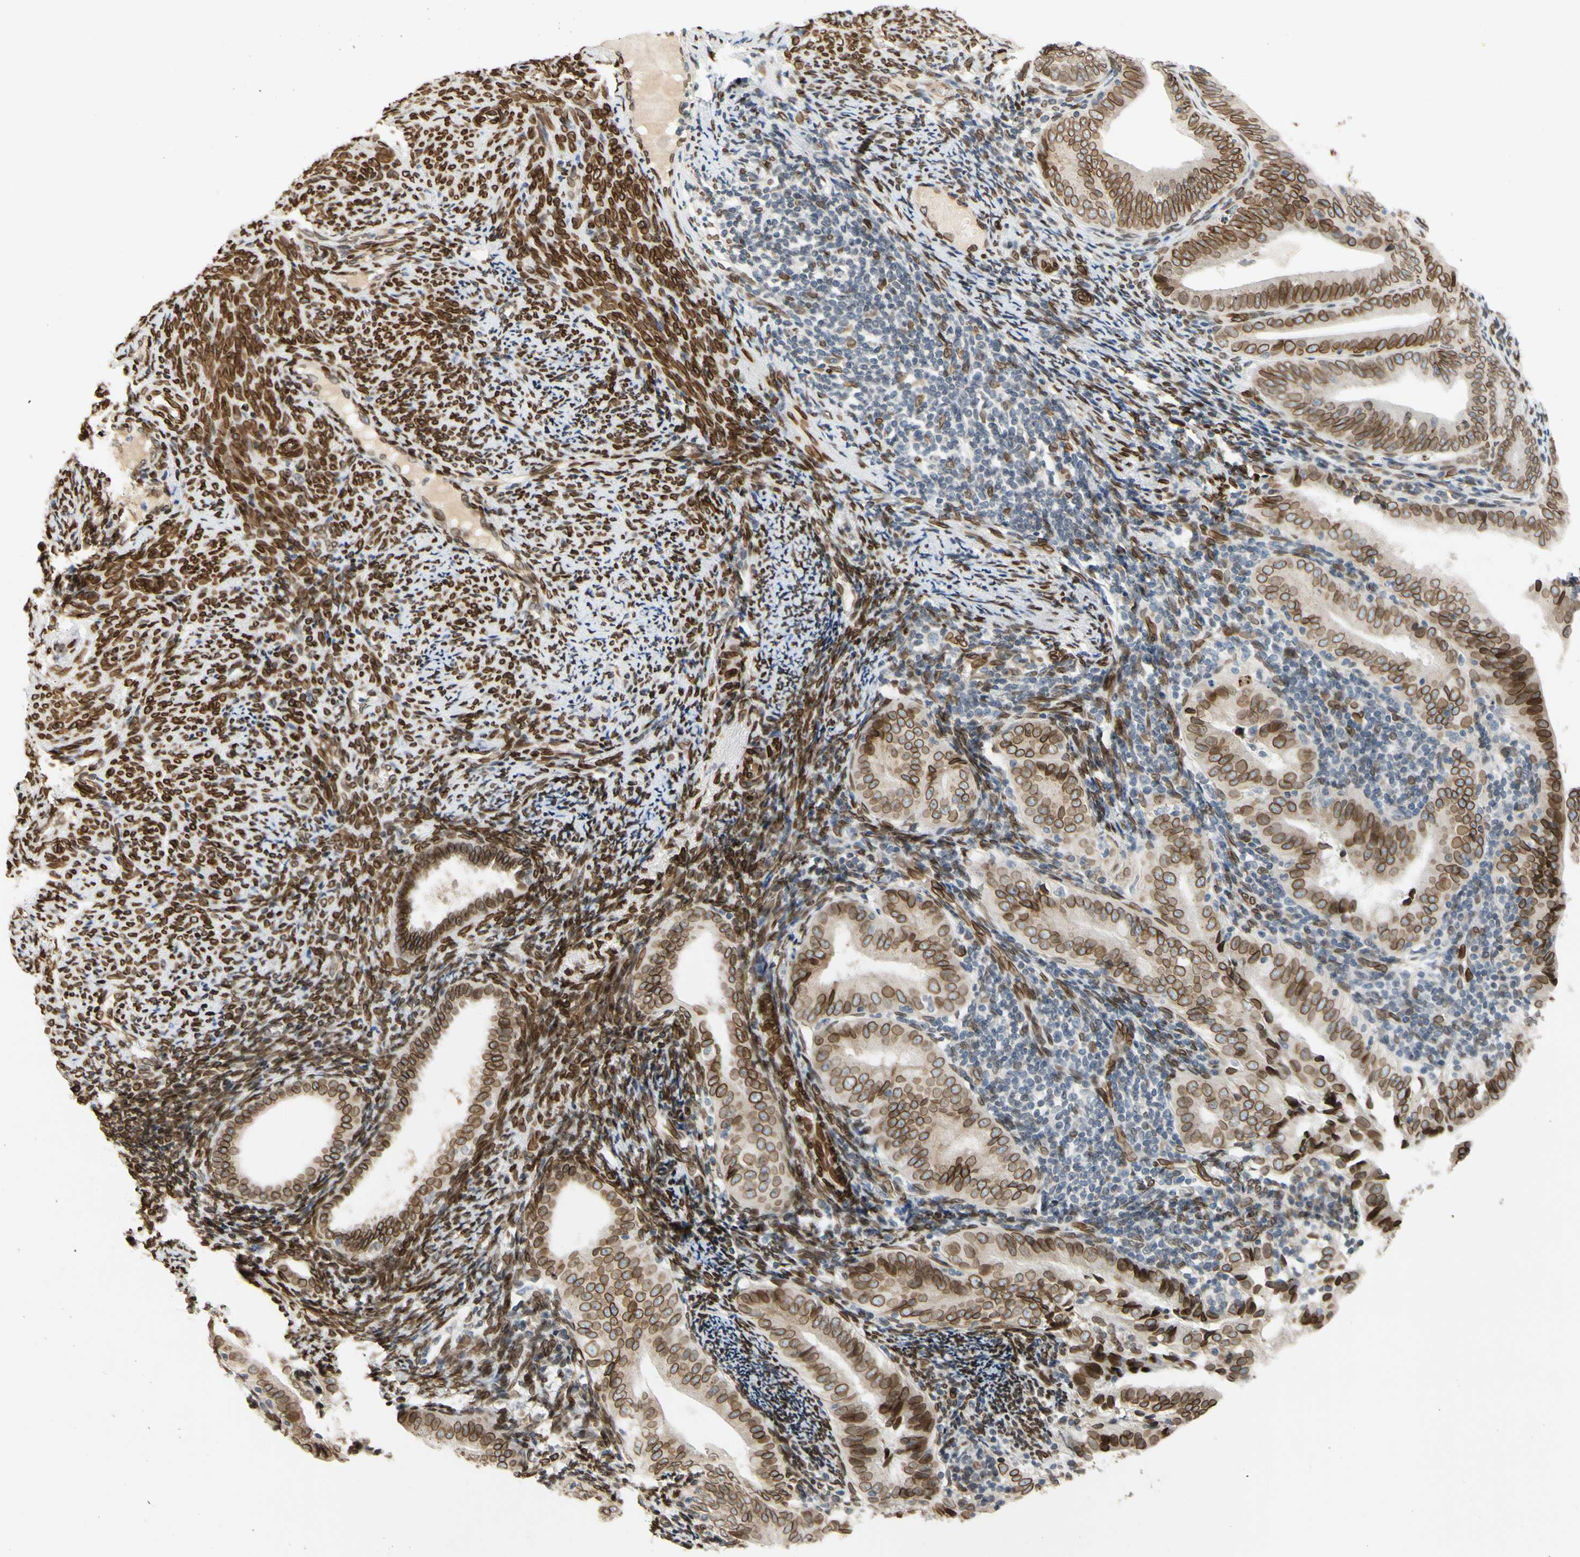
{"staining": {"intensity": "strong", "quantity": ">75%", "location": "cytoplasmic/membranous,nuclear"}, "tissue": "endometrial cancer", "cell_type": "Tumor cells", "image_type": "cancer", "snomed": [{"axis": "morphology", "description": "Adenocarcinoma, NOS"}, {"axis": "topography", "description": "Endometrium"}], "caption": "High-magnification brightfield microscopy of endometrial adenocarcinoma stained with DAB (3,3'-diaminobenzidine) (brown) and counterstained with hematoxylin (blue). tumor cells exhibit strong cytoplasmic/membranous and nuclear expression is present in about>75% of cells.", "gene": "SUN1", "patient": {"sex": "female", "age": 58}}